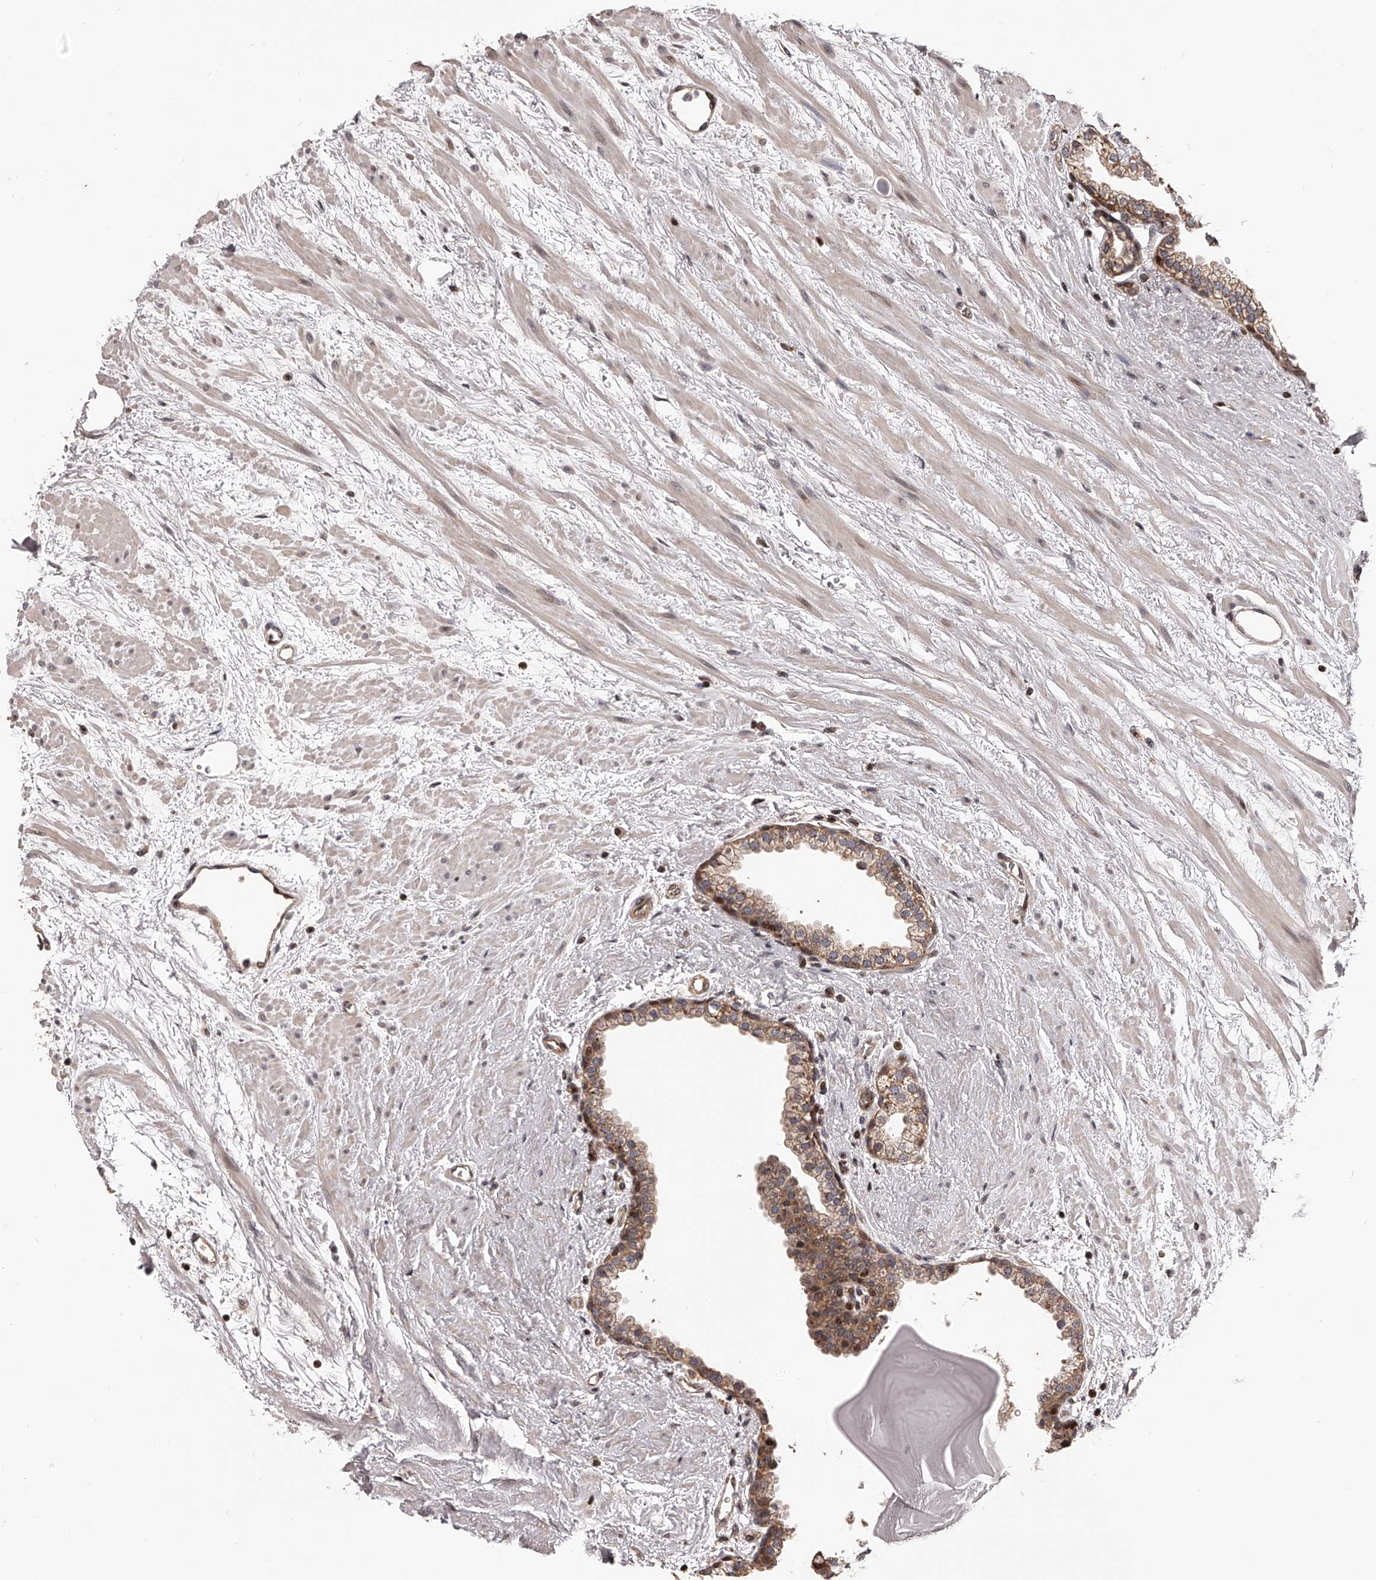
{"staining": {"intensity": "moderate", "quantity": ">75%", "location": "cytoplasmic/membranous"}, "tissue": "prostate", "cell_type": "Glandular cells", "image_type": "normal", "snomed": [{"axis": "morphology", "description": "Normal tissue, NOS"}, {"axis": "topography", "description": "Prostate"}], "caption": "Glandular cells display moderate cytoplasmic/membranous staining in about >75% of cells in normal prostate.", "gene": "PFDN2", "patient": {"sex": "male", "age": 48}}